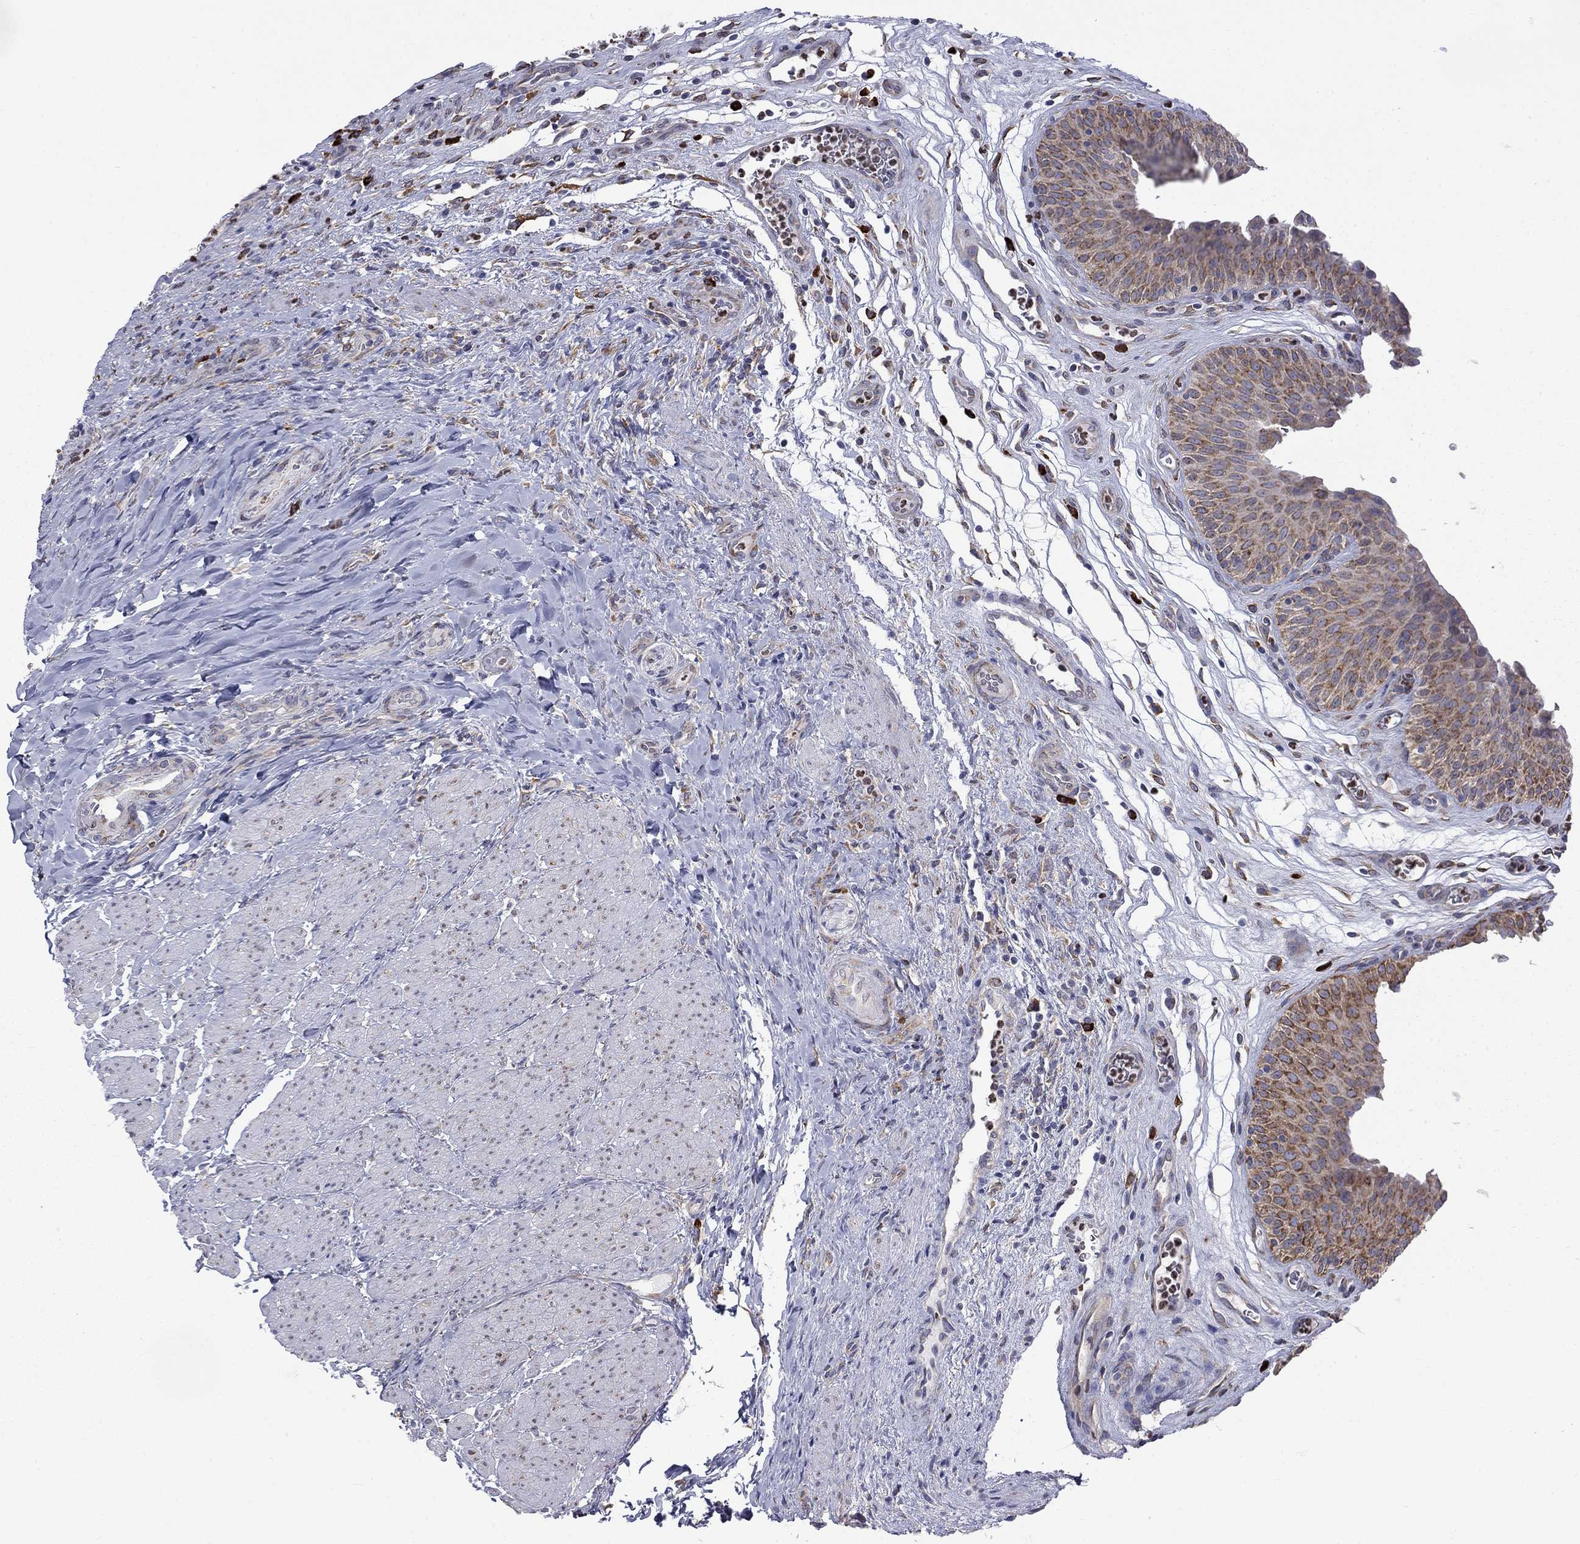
{"staining": {"intensity": "moderate", "quantity": ">75%", "location": "cytoplasmic/membranous"}, "tissue": "urinary bladder", "cell_type": "Urothelial cells", "image_type": "normal", "snomed": [{"axis": "morphology", "description": "Normal tissue, NOS"}, {"axis": "topography", "description": "Urinary bladder"}], "caption": "Protein expression analysis of normal urinary bladder demonstrates moderate cytoplasmic/membranous staining in approximately >75% of urothelial cells.", "gene": "PABPC4", "patient": {"sex": "male", "age": 66}}